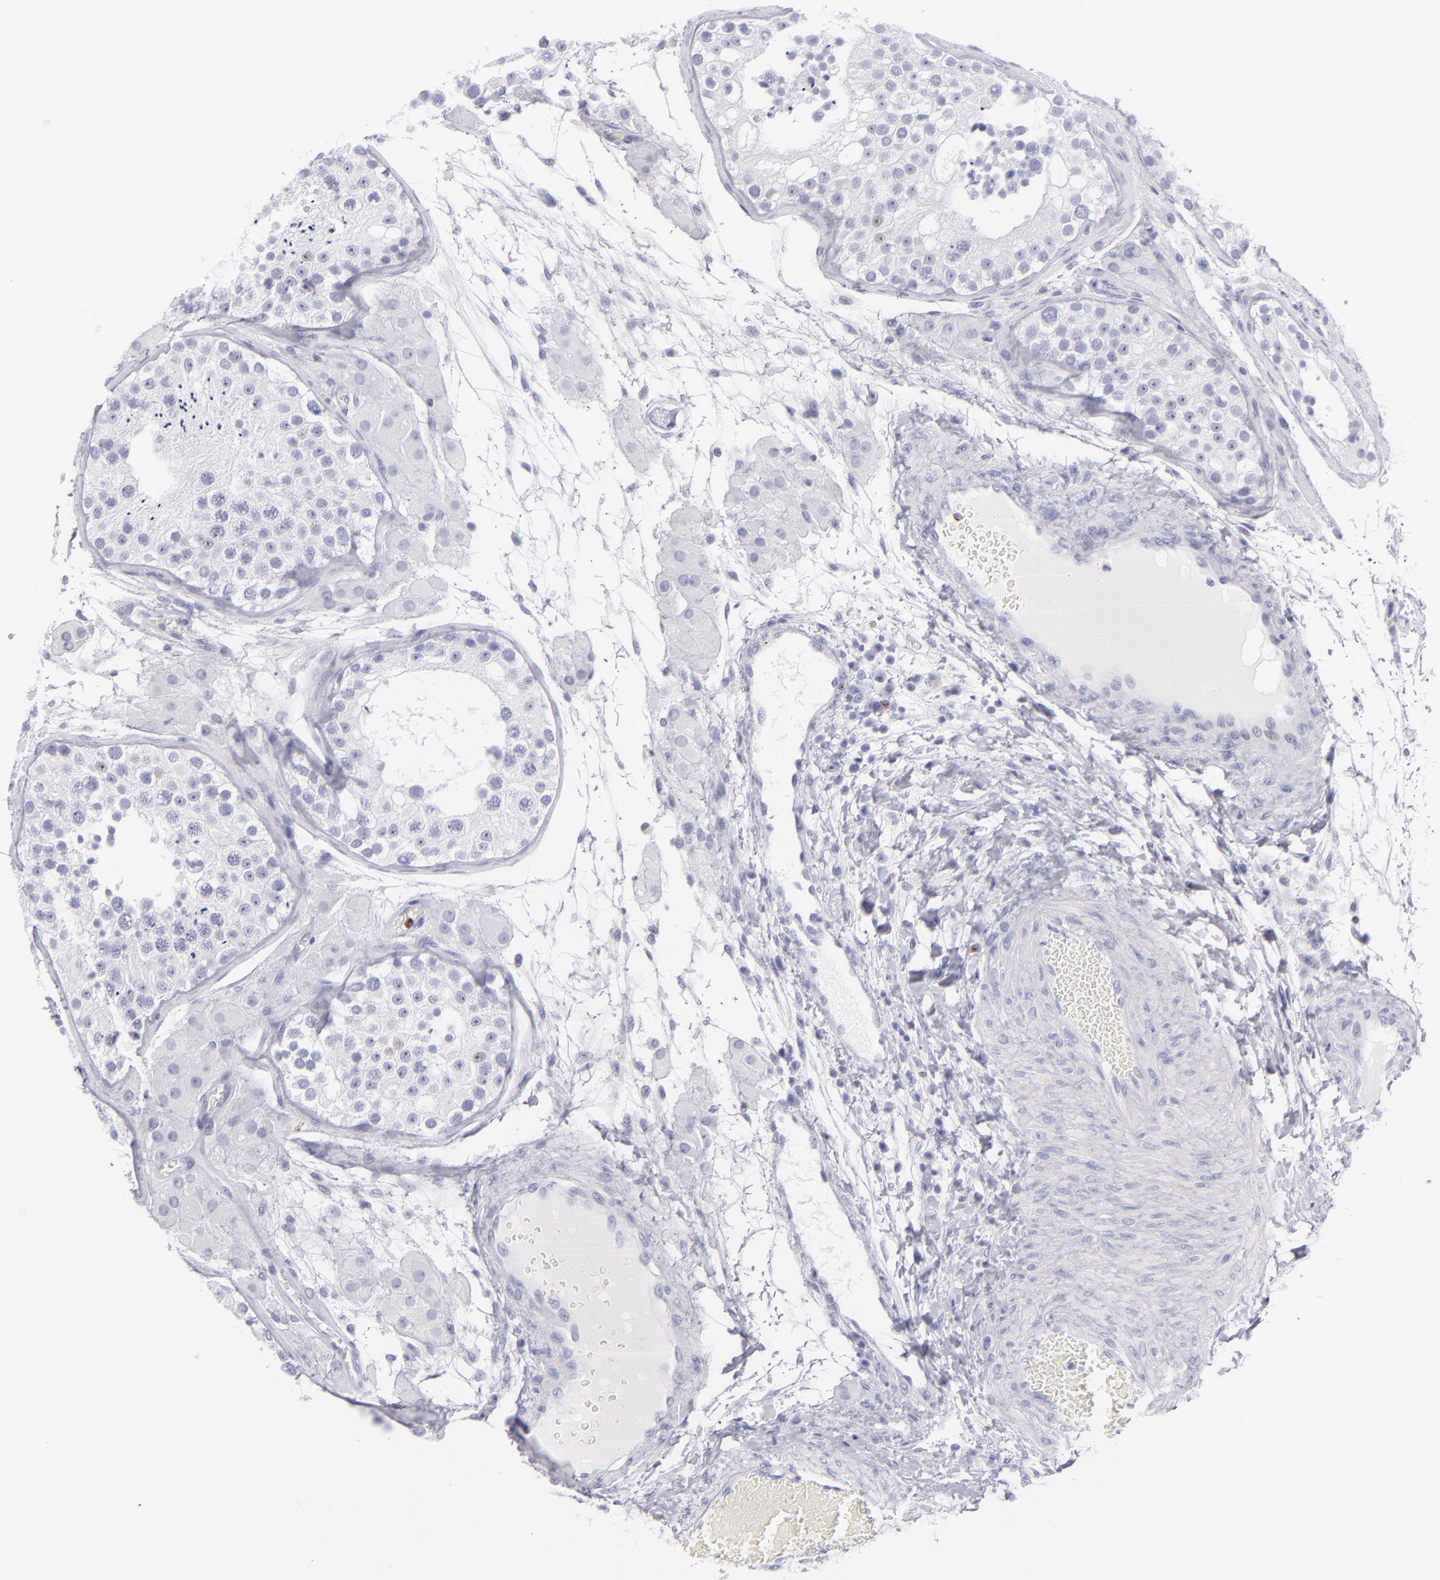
{"staining": {"intensity": "negative", "quantity": "none", "location": "none"}, "tissue": "testis", "cell_type": "Cells in seminiferous ducts", "image_type": "normal", "snomed": [{"axis": "morphology", "description": "Normal tissue, NOS"}, {"axis": "topography", "description": "Testis"}], "caption": "An immunohistochemistry micrograph of normal testis is shown. There is no staining in cells in seminiferous ducts of testis.", "gene": "PRF1", "patient": {"sex": "male", "age": 26}}